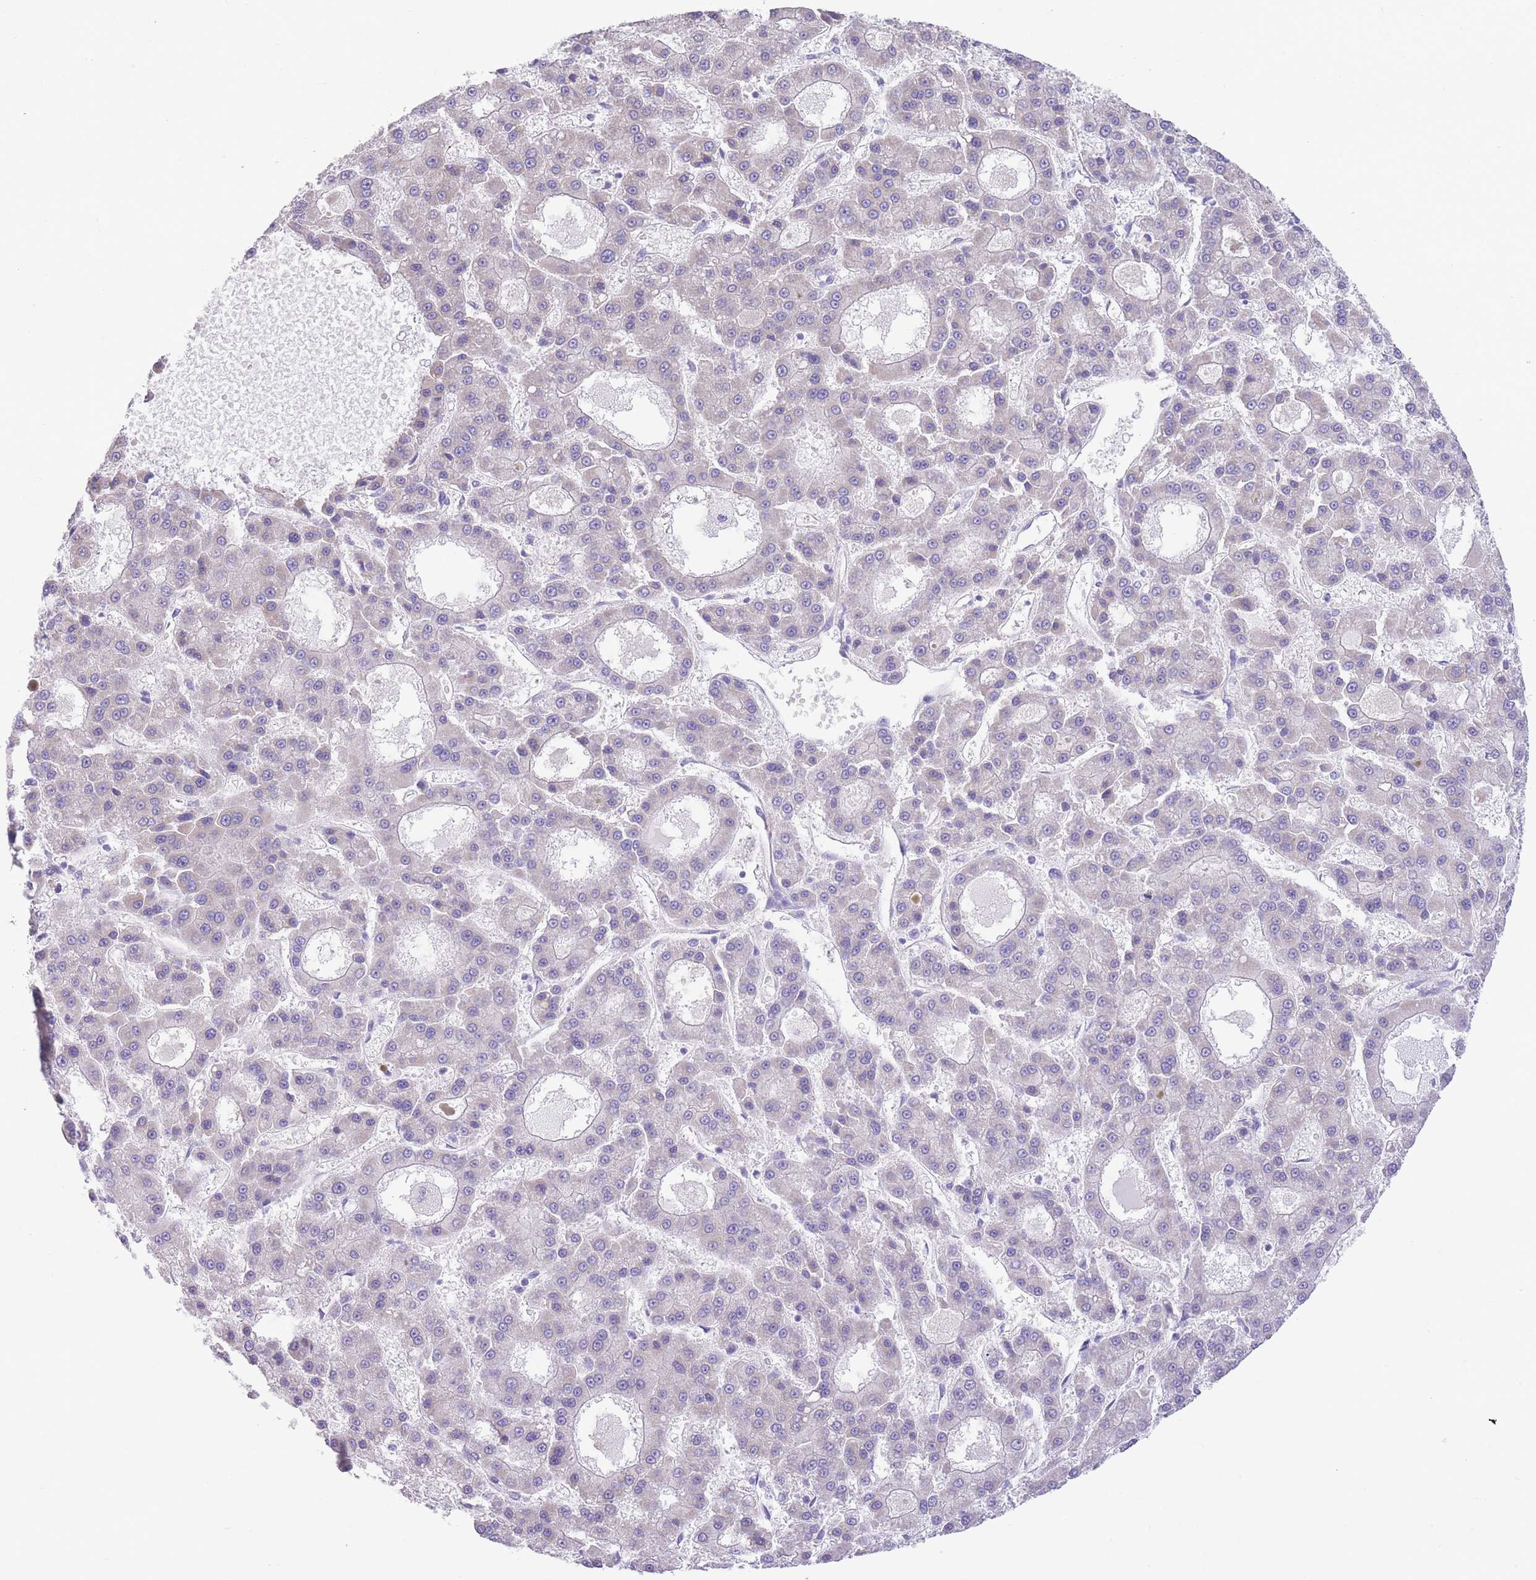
{"staining": {"intensity": "weak", "quantity": "25%-75%", "location": "cytoplasmic/membranous"}, "tissue": "liver cancer", "cell_type": "Tumor cells", "image_type": "cancer", "snomed": [{"axis": "morphology", "description": "Carcinoma, Hepatocellular, NOS"}, {"axis": "topography", "description": "Liver"}], "caption": "Brown immunohistochemical staining in liver cancer reveals weak cytoplasmic/membranous expression in about 25%-75% of tumor cells.", "gene": "RHOU", "patient": {"sex": "male", "age": 70}}